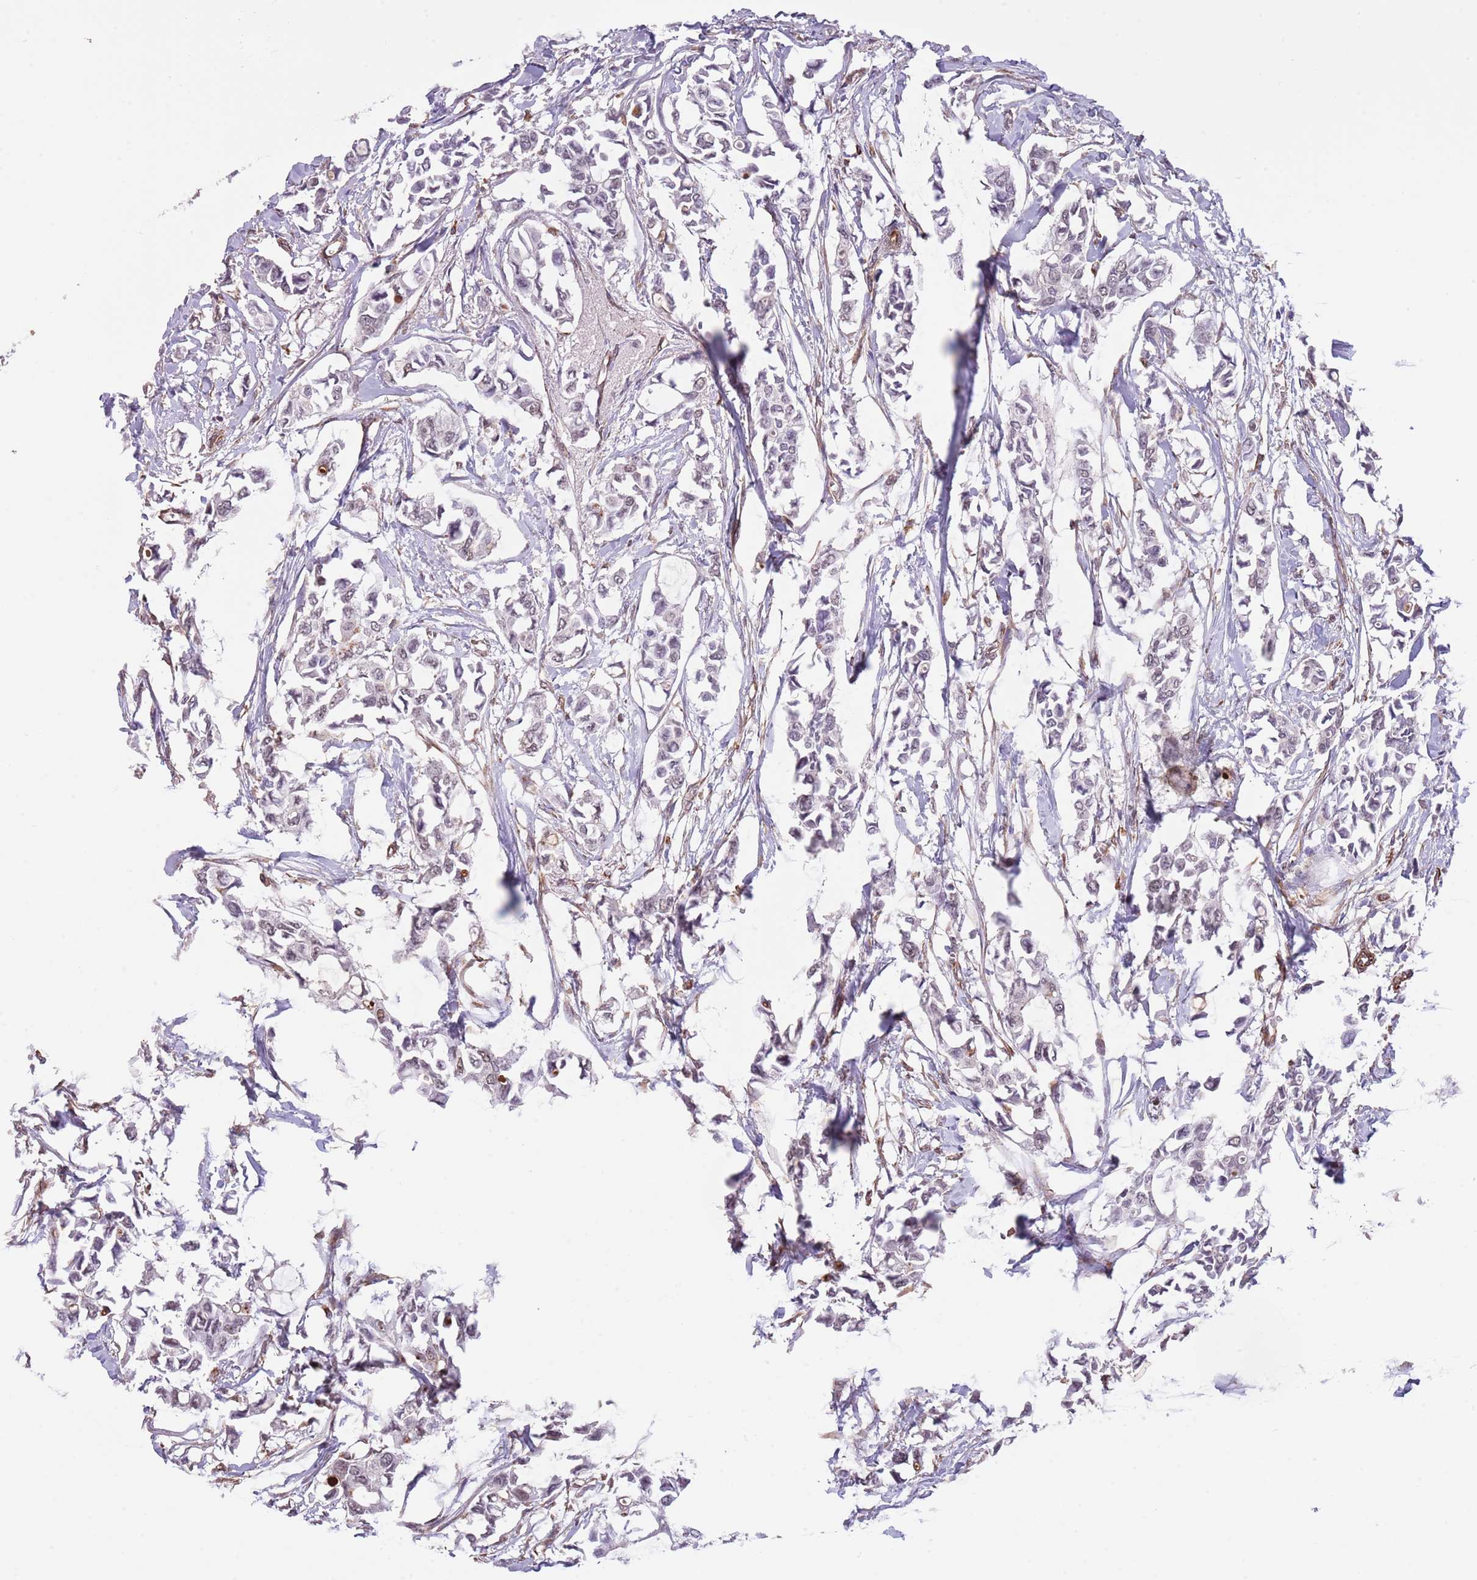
{"staining": {"intensity": "negative", "quantity": "none", "location": "none"}, "tissue": "breast cancer", "cell_type": "Tumor cells", "image_type": "cancer", "snomed": [{"axis": "morphology", "description": "Duct carcinoma"}, {"axis": "topography", "description": "Breast"}], "caption": "IHC micrograph of neoplastic tissue: human infiltrating ductal carcinoma (breast) stained with DAB (3,3'-diaminobenzidine) exhibits no significant protein positivity in tumor cells.", "gene": "CREBZF", "patient": {"sex": "female", "age": 41}}